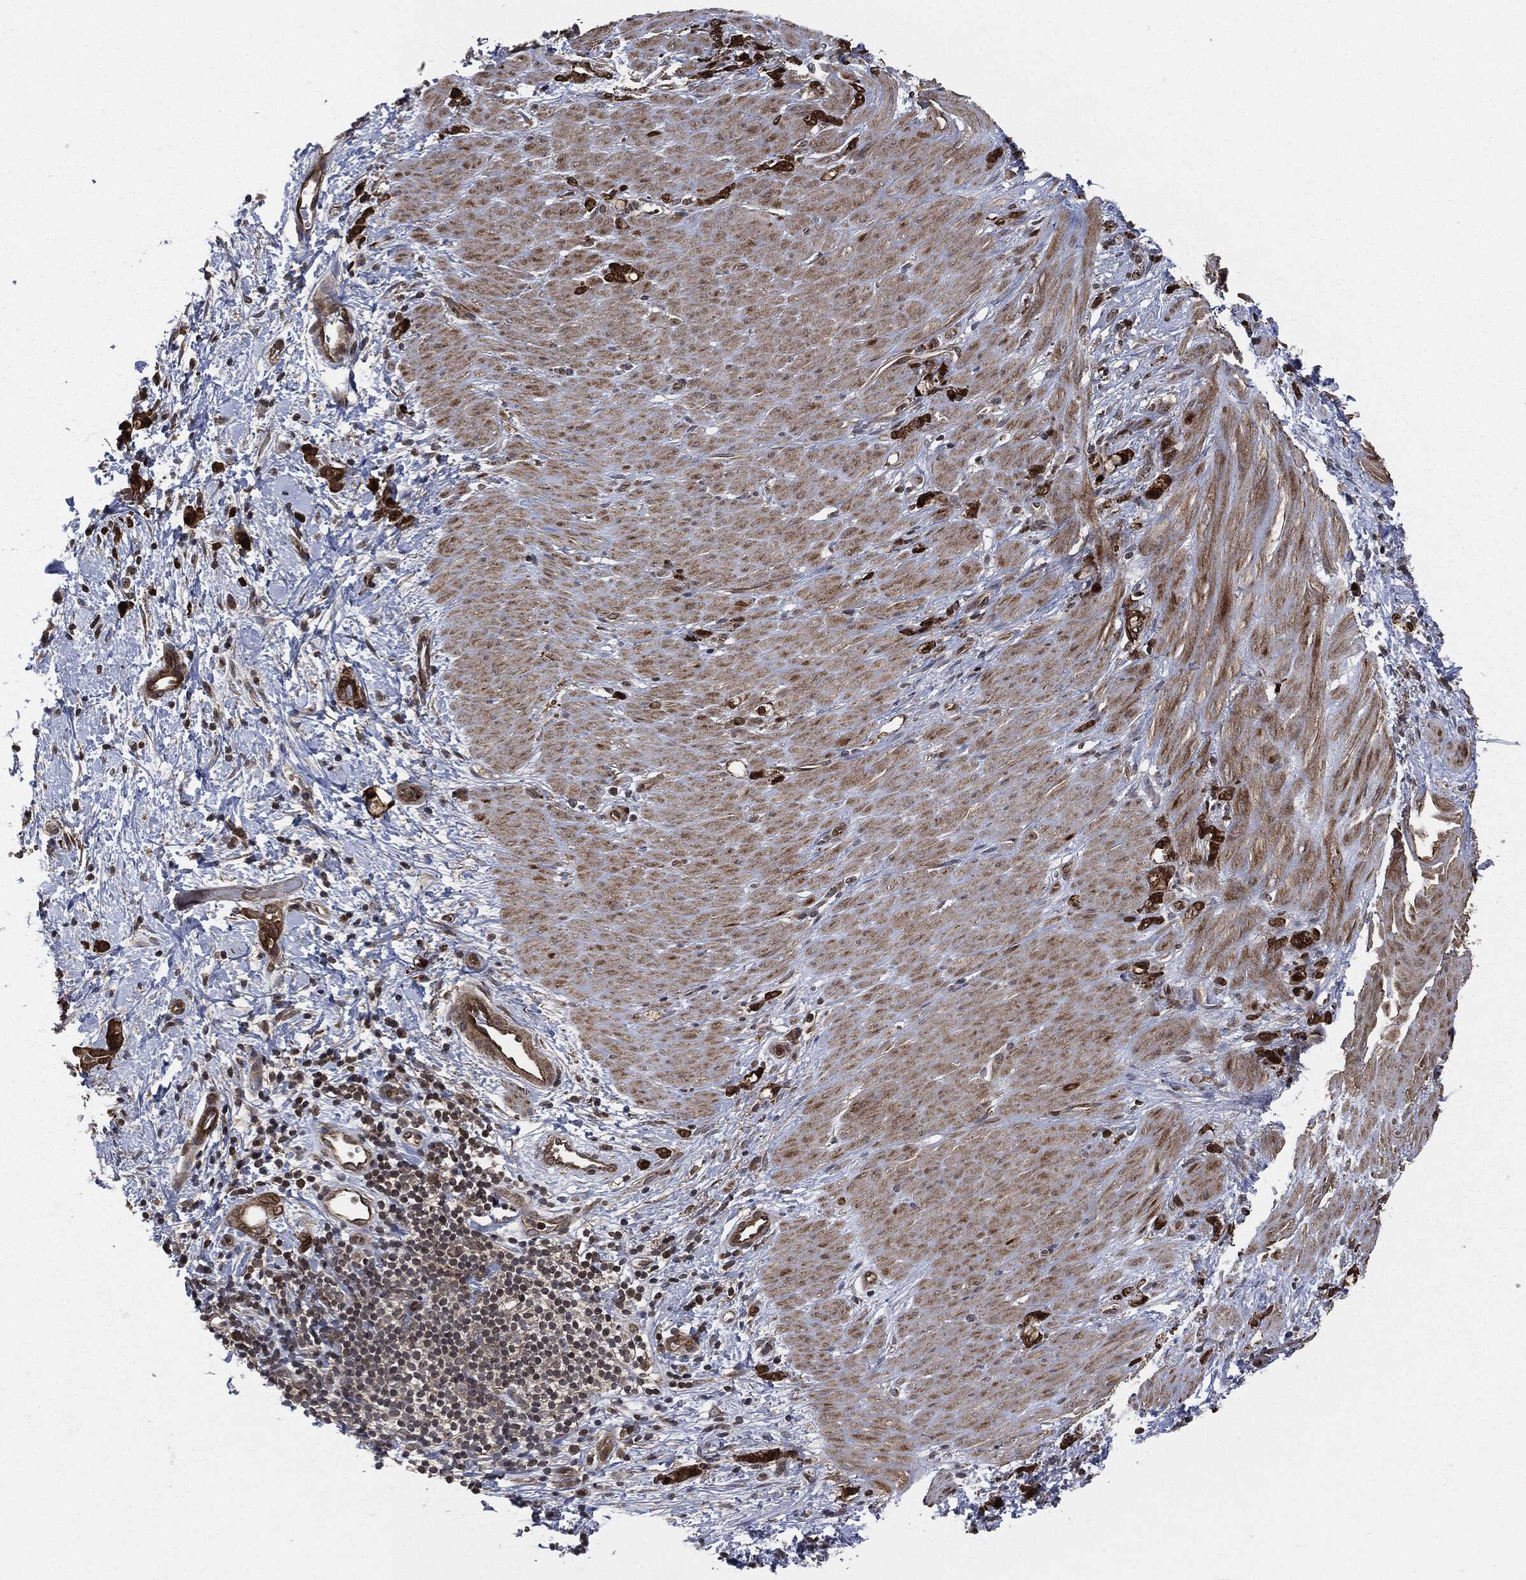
{"staining": {"intensity": "strong", "quantity": ">75%", "location": "cytoplasmic/membranous"}, "tissue": "stomach cancer", "cell_type": "Tumor cells", "image_type": "cancer", "snomed": [{"axis": "morphology", "description": "Normal tissue, NOS"}, {"axis": "morphology", "description": "Adenocarcinoma, NOS"}, {"axis": "topography", "description": "Stomach"}], "caption": "Protein staining reveals strong cytoplasmic/membranous expression in about >75% of tumor cells in stomach adenocarcinoma.", "gene": "HRAS", "patient": {"sex": "male", "age": 67}}